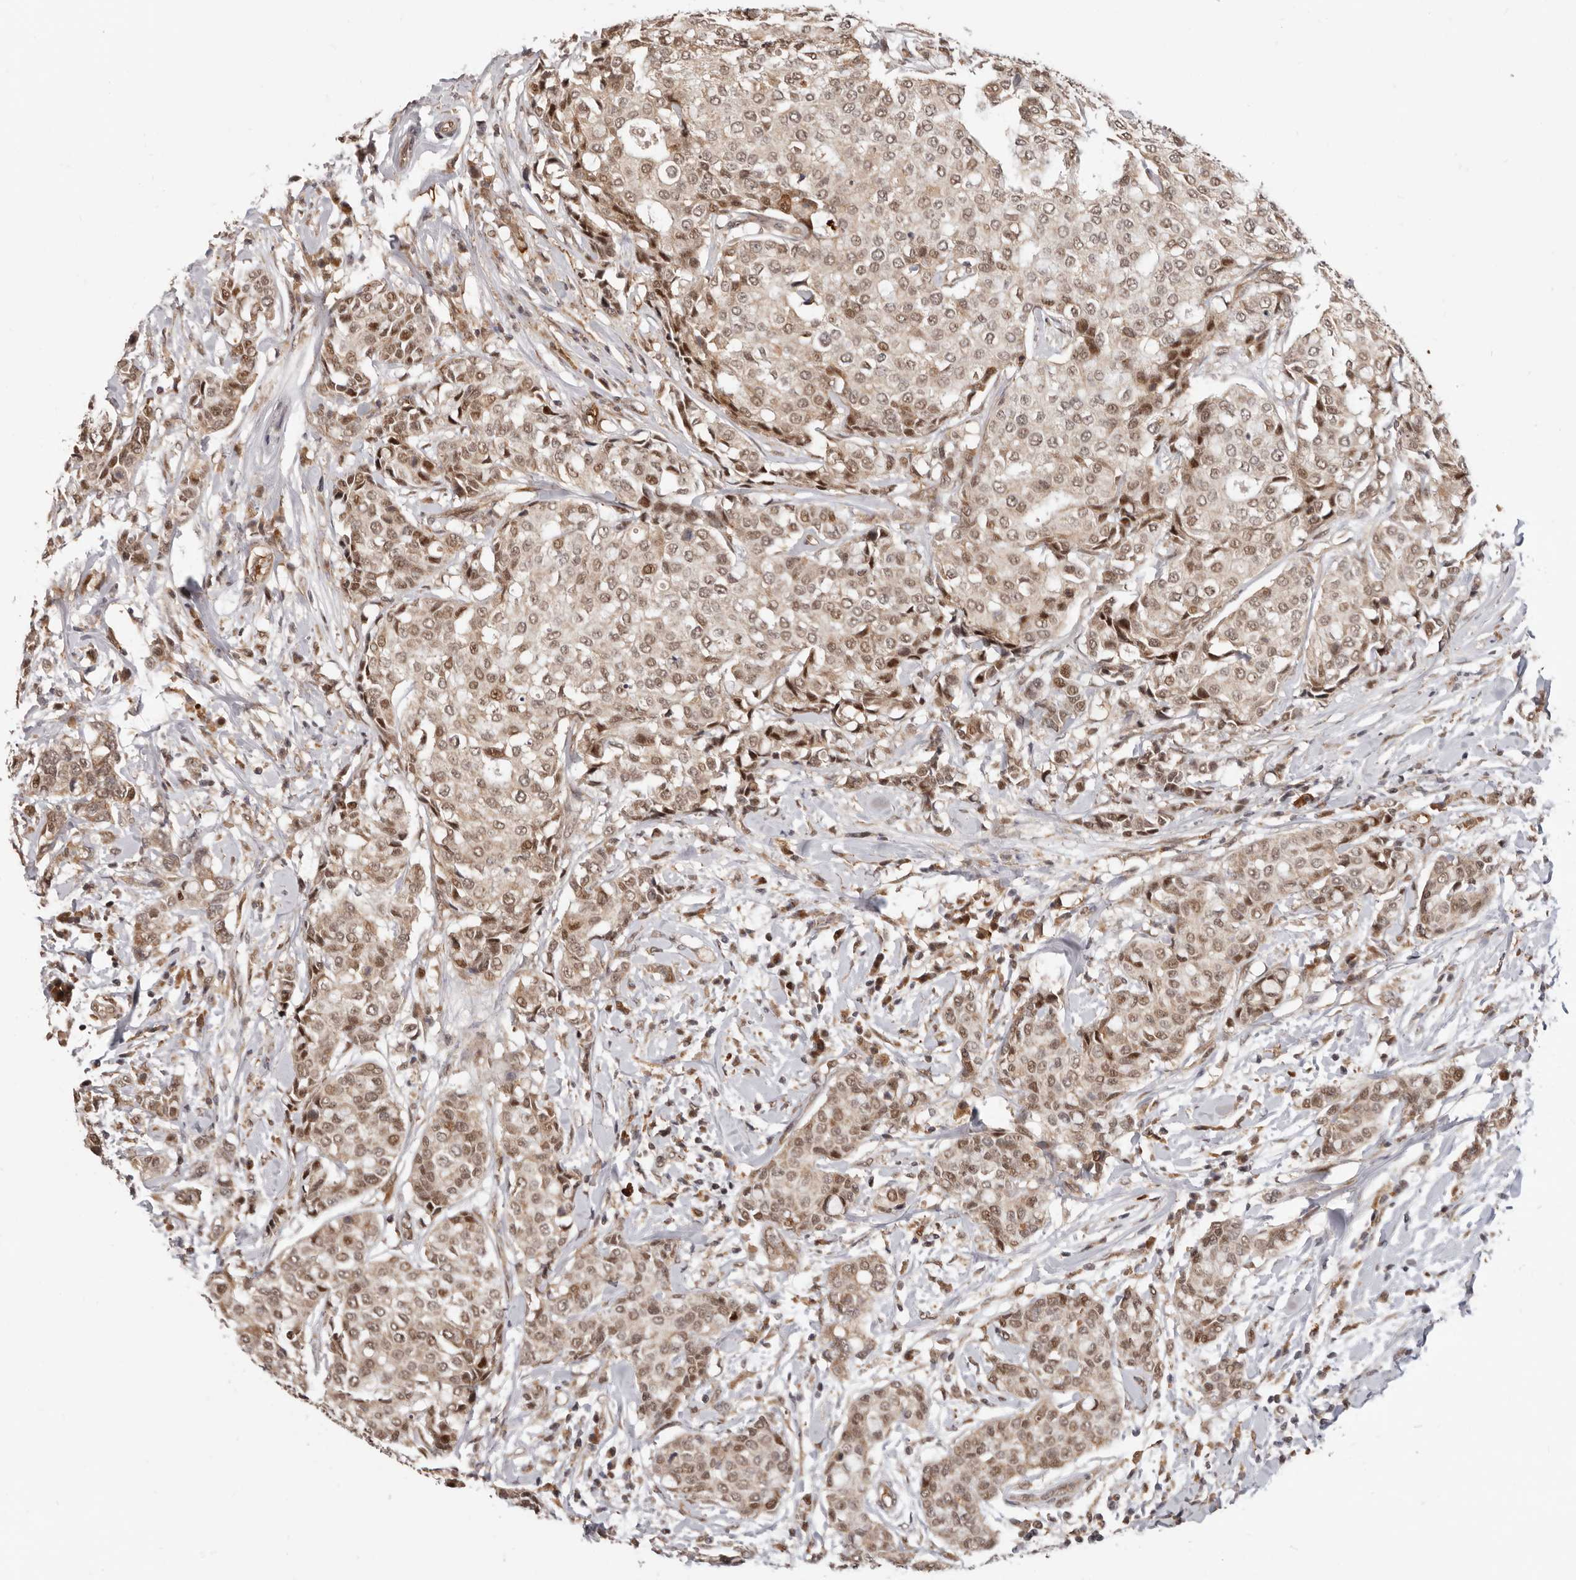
{"staining": {"intensity": "moderate", "quantity": ">75%", "location": "nuclear"}, "tissue": "breast cancer", "cell_type": "Tumor cells", "image_type": "cancer", "snomed": [{"axis": "morphology", "description": "Duct carcinoma"}, {"axis": "topography", "description": "Breast"}], "caption": "A medium amount of moderate nuclear expression is appreciated in approximately >75% of tumor cells in intraductal carcinoma (breast) tissue.", "gene": "NCOA3", "patient": {"sex": "female", "age": 27}}